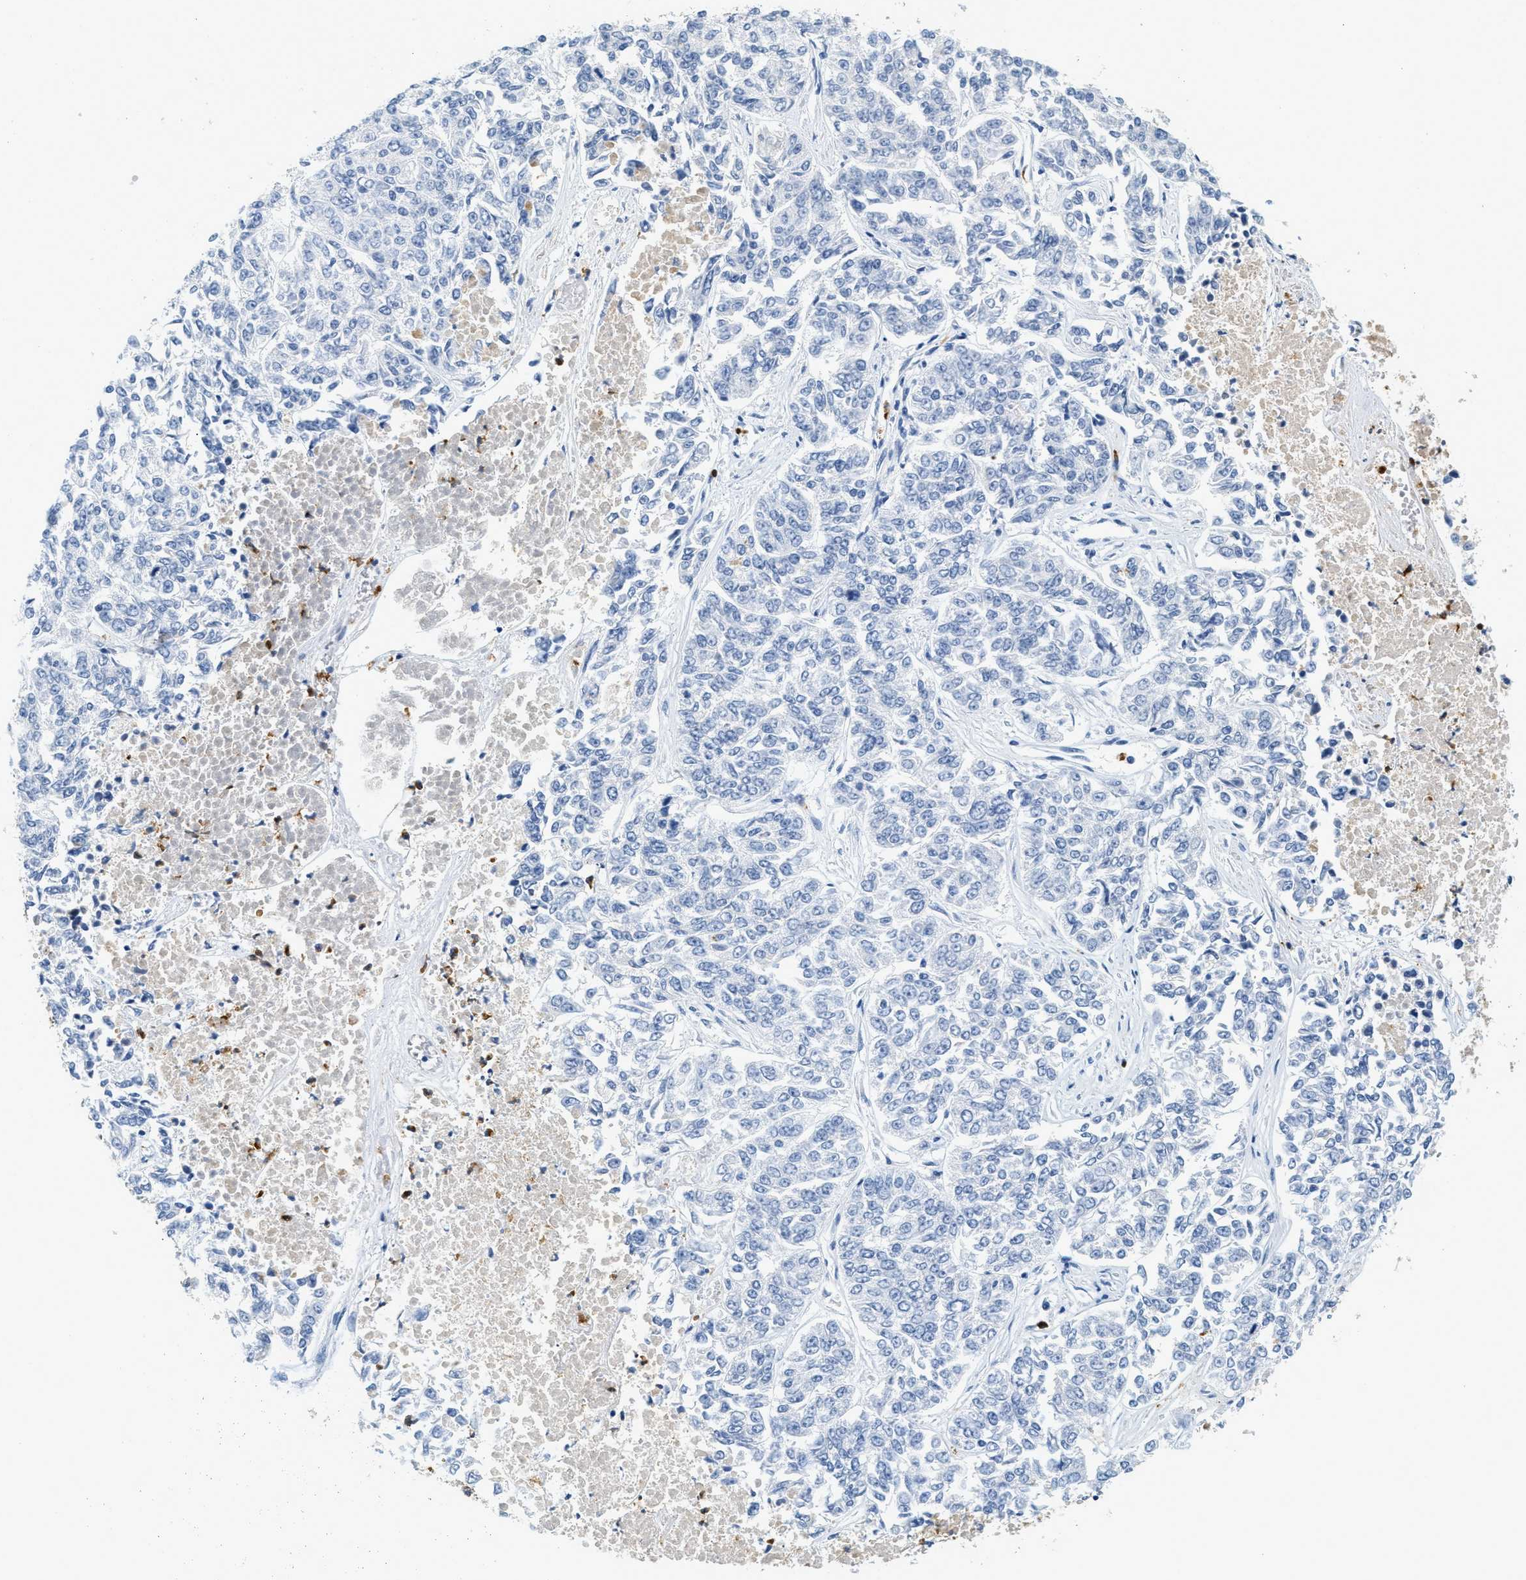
{"staining": {"intensity": "negative", "quantity": "none", "location": "none"}, "tissue": "lung cancer", "cell_type": "Tumor cells", "image_type": "cancer", "snomed": [{"axis": "morphology", "description": "Adenocarcinoma, NOS"}, {"axis": "topography", "description": "Lung"}], "caption": "This photomicrograph is of lung cancer stained with immunohistochemistry to label a protein in brown with the nuclei are counter-stained blue. There is no staining in tumor cells. (Brightfield microscopy of DAB immunohistochemistry (IHC) at high magnification).", "gene": "LCN2", "patient": {"sex": "male", "age": 84}}